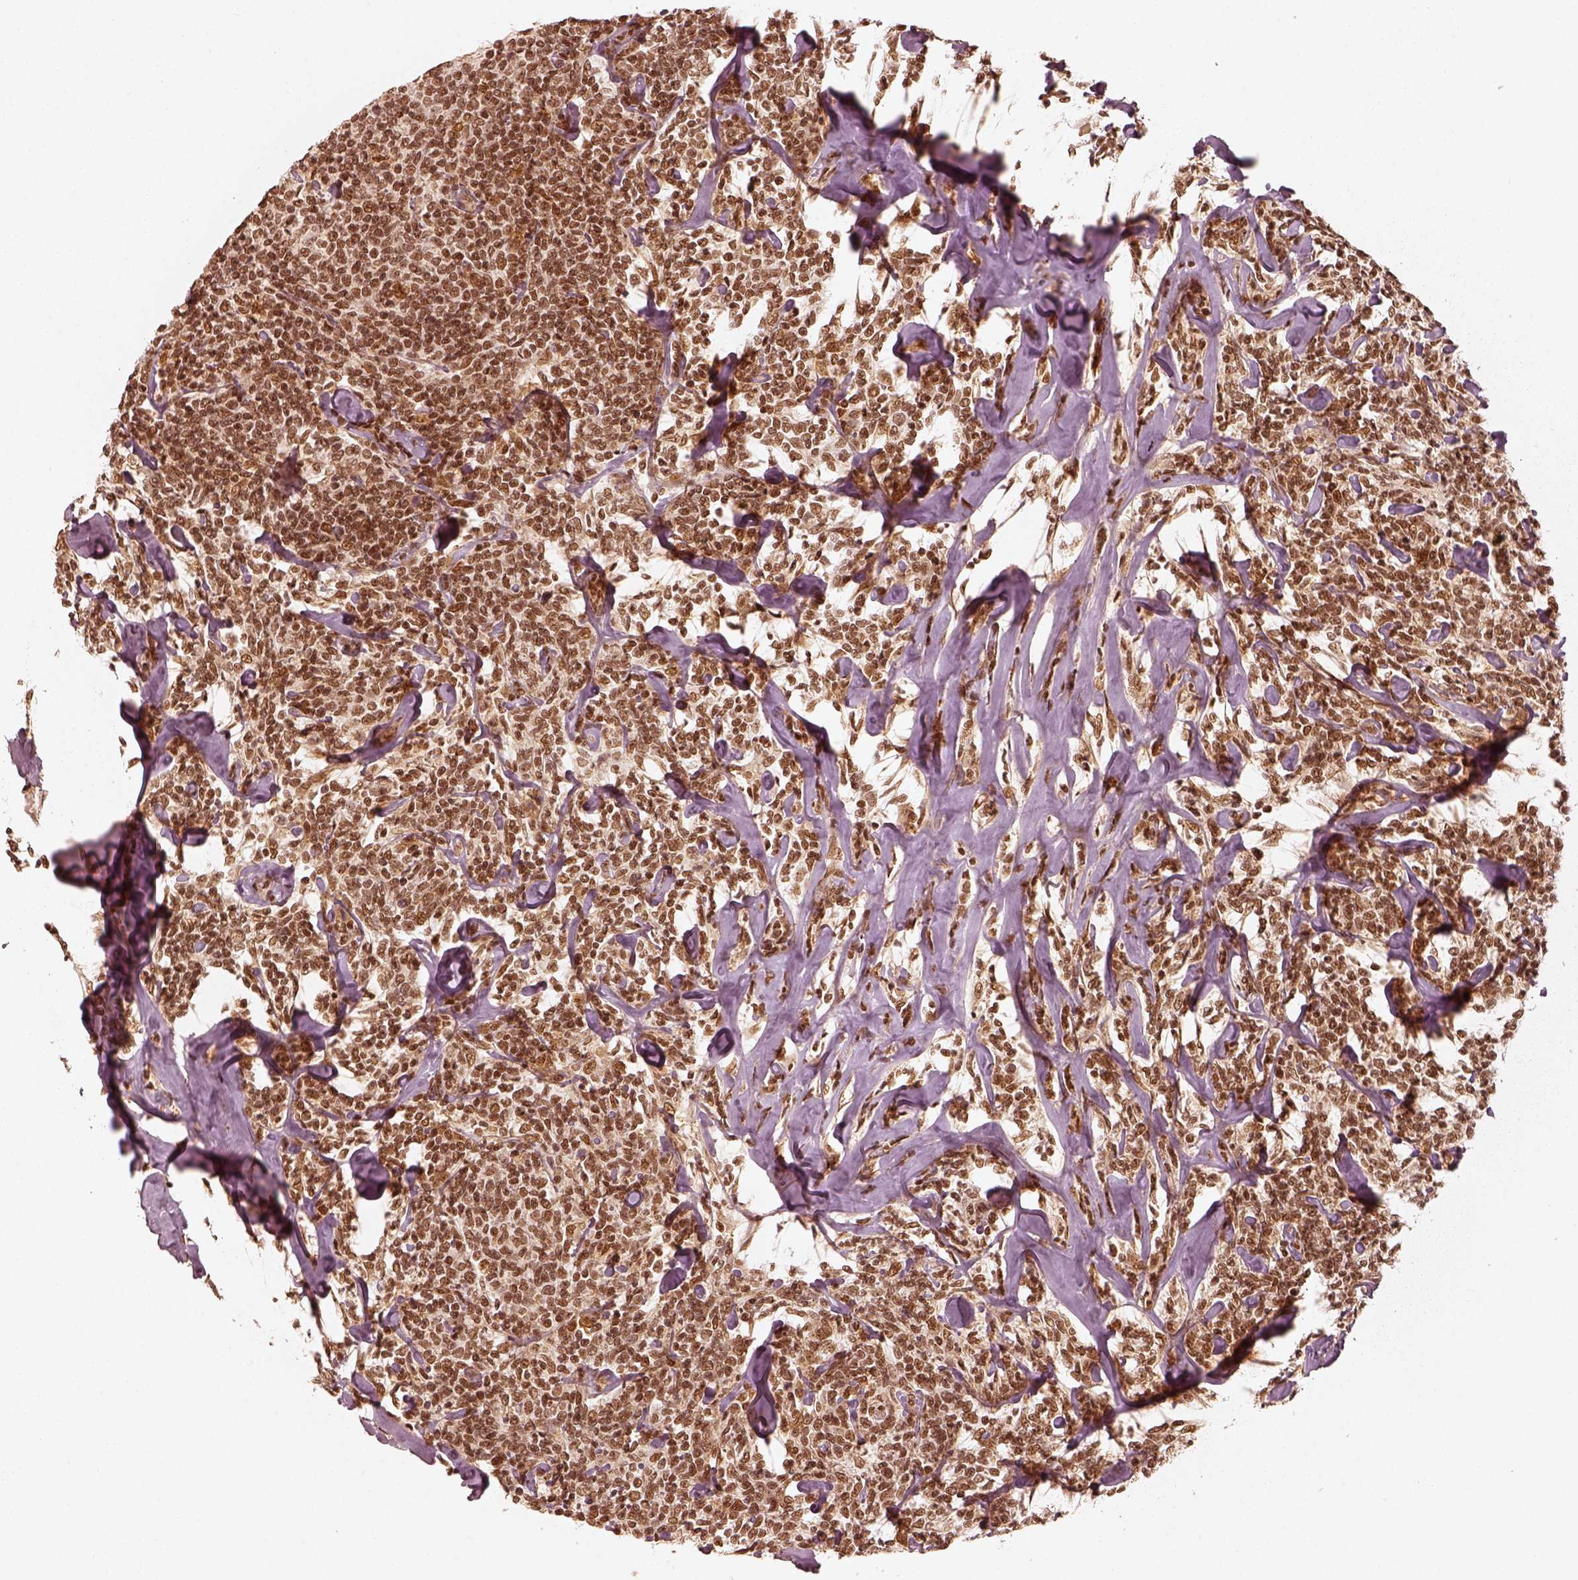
{"staining": {"intensity": "strong", "quantity": ">75%", "location": "nuclear"}, "tissue": "lymphoma", "cell_type": "Tumor cells", "image_type": "cancer", "snomed": [{"axis": "morphology", "description": "Malignant lymphoma, non-Hodgkin's type, Low grade"}, {"axis": "topography", "description": "Lymph node"}], "caption": "There is high levels of strong nuclear positivity in tumor cells of lymphoma, as demonstrated by immunohistochemical staining (brown color).", "gene": "GMEB2", "patient": {"sex": "female", "age": 56}}